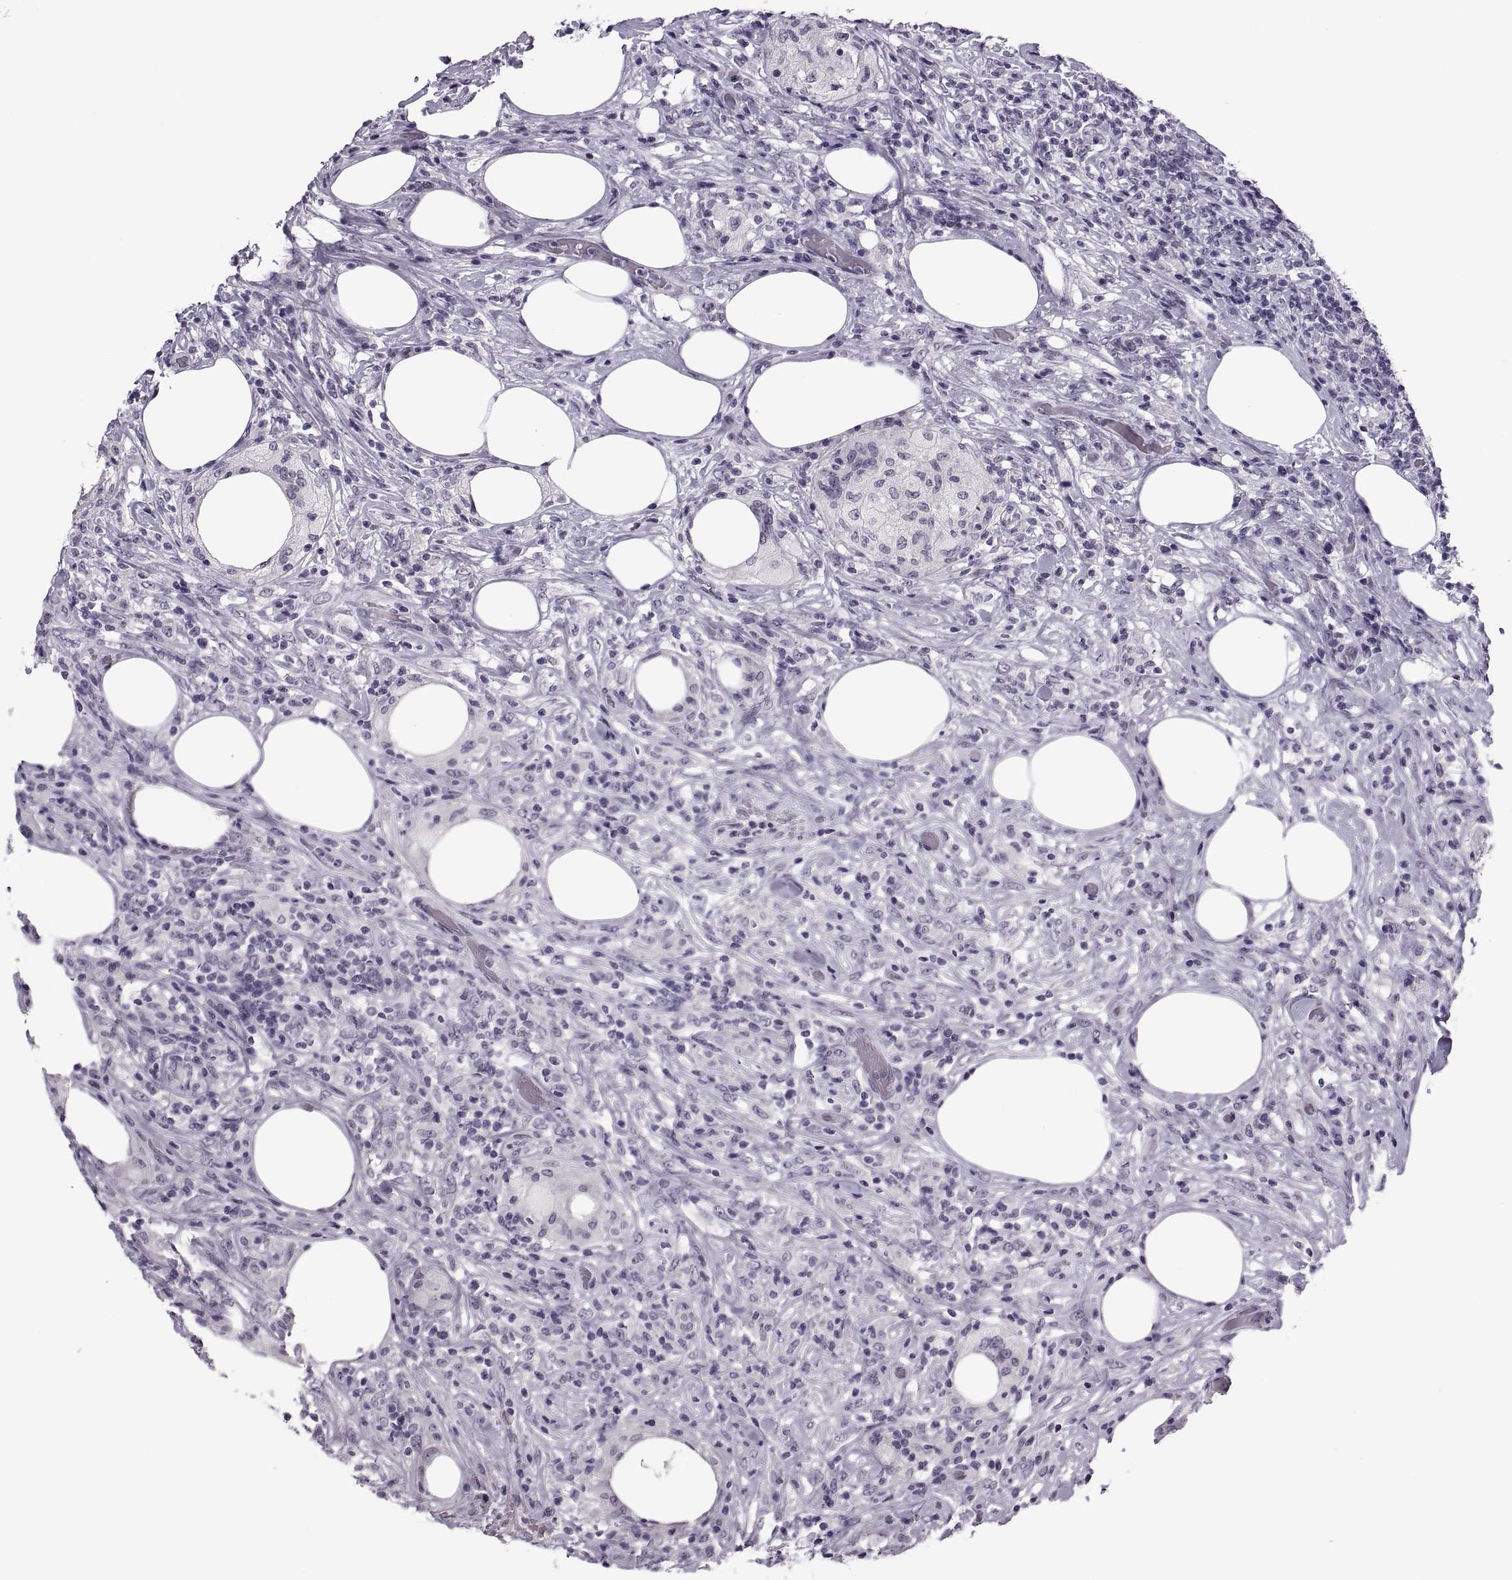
{"staining": {"intensity": "negative", "quantity": "none", "location": "none"}, "tissue": "lymphoma", "cell_type": "Tumor cells", "image_type": "cancer", "snomed": [{"axis": "morphology", "description": "Malignant lymphoma, non-Hodgkin's type, High grade"}, {"axis": "topography", "description": "Lymph node"}], "caption": "Immunohistochemical staining of human lymphoma reveals no significant expression in tumor cells.", "gene": "TBC1D3G", "patient": {"sex": "female", "age": 84}}